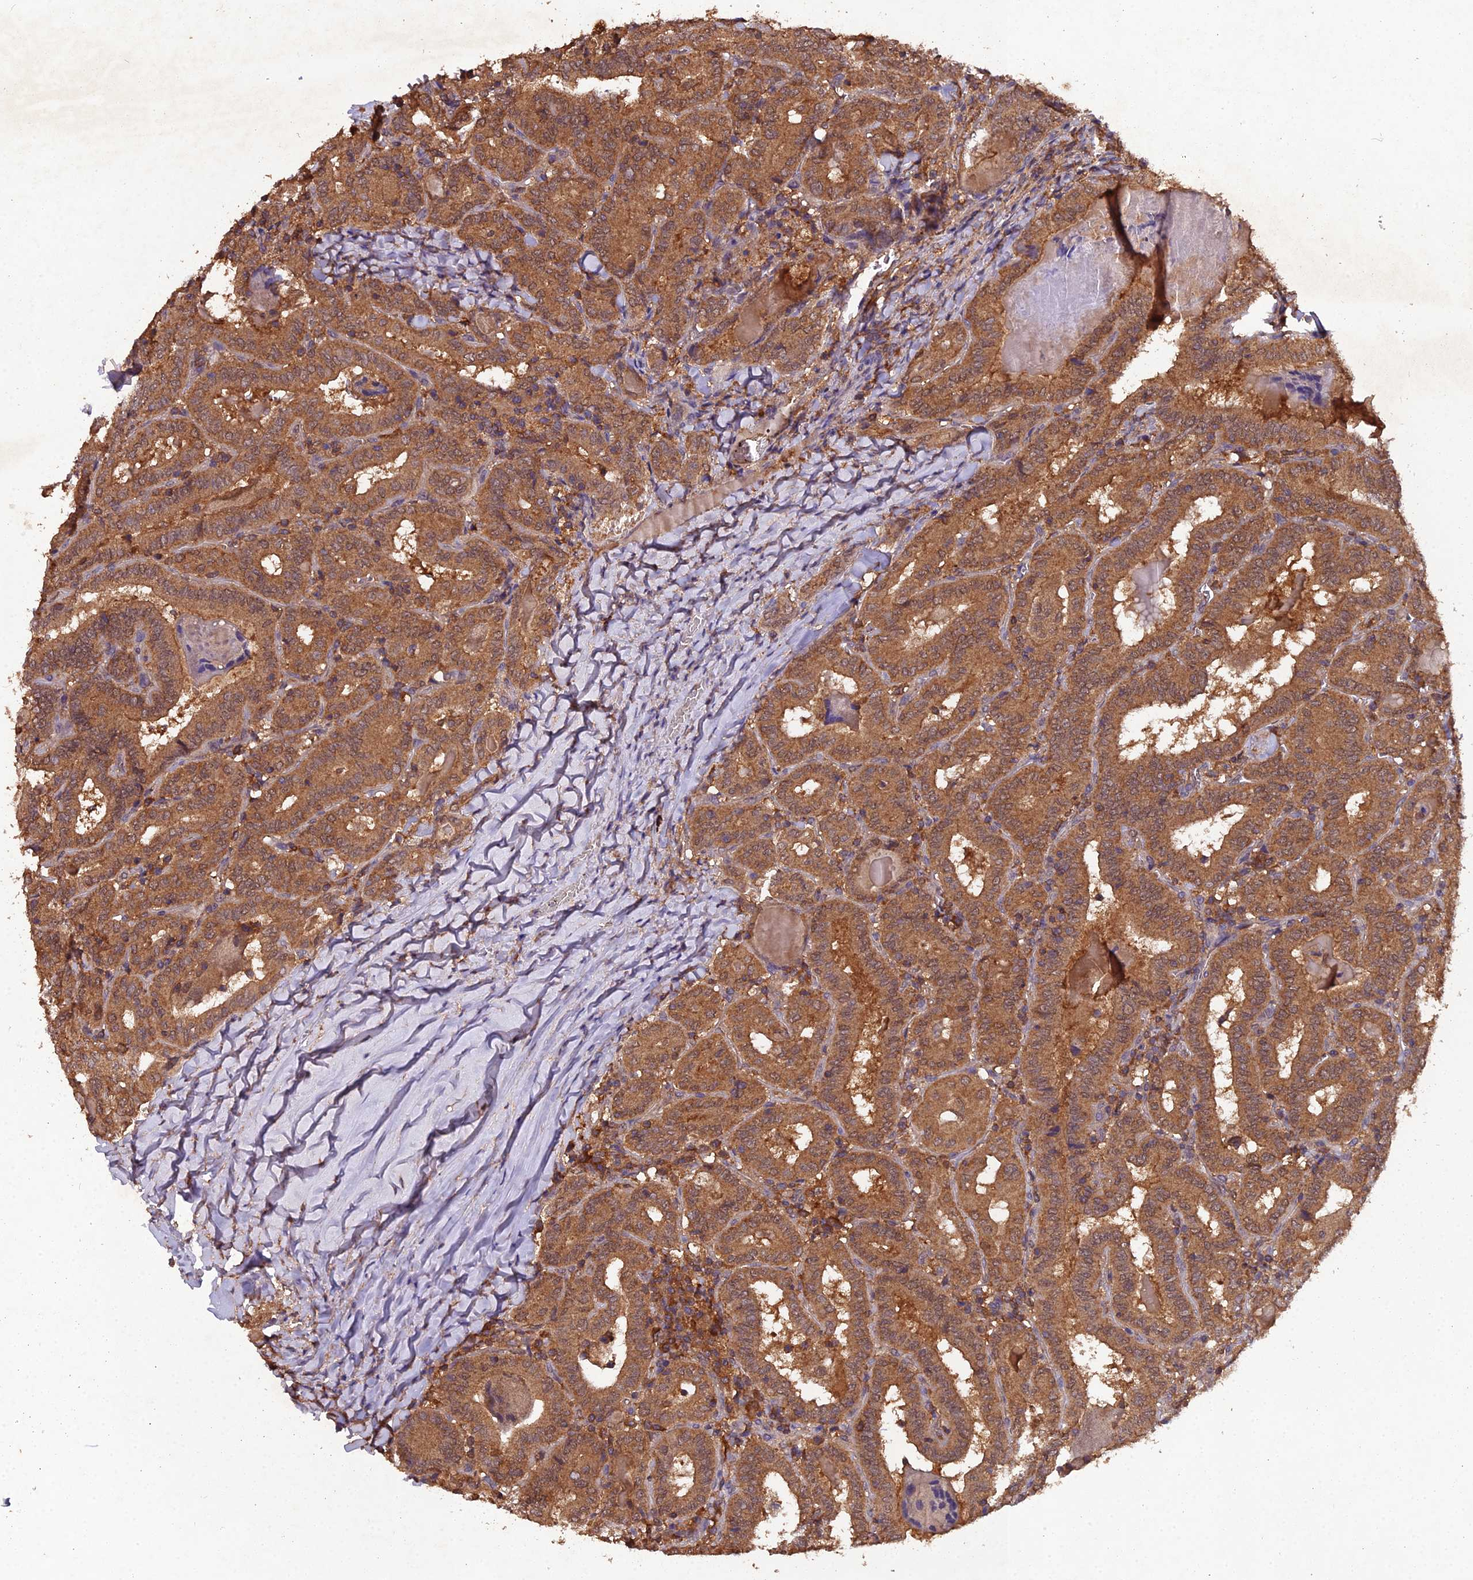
{"staining": {"intensity": "moderate", "quantity": ">75%", "location": "cytoplasmic/membranous"}, "tissue": "thyroid cancer", "cell_type": "Tumor cells", "image_type": "cancer", "snomed": [{"axis": "morphology", "description": "Papillary adenocarcinoma, NOS"}, {"axis": "topography", "description": "Thyroid gland"}], "caption": "This histopathology image reveals thyroid cancer (papillary adenocarcinoma) stained with immunohistochemistry (IHC) to label a protein in brown. The cytoplasmic/membranous of tumor cells show moderate positivity for the protein. Nuclei are counter-stained blue.", "gene": "TMEM258", "patient": {"sex": "female", "age": 72}}